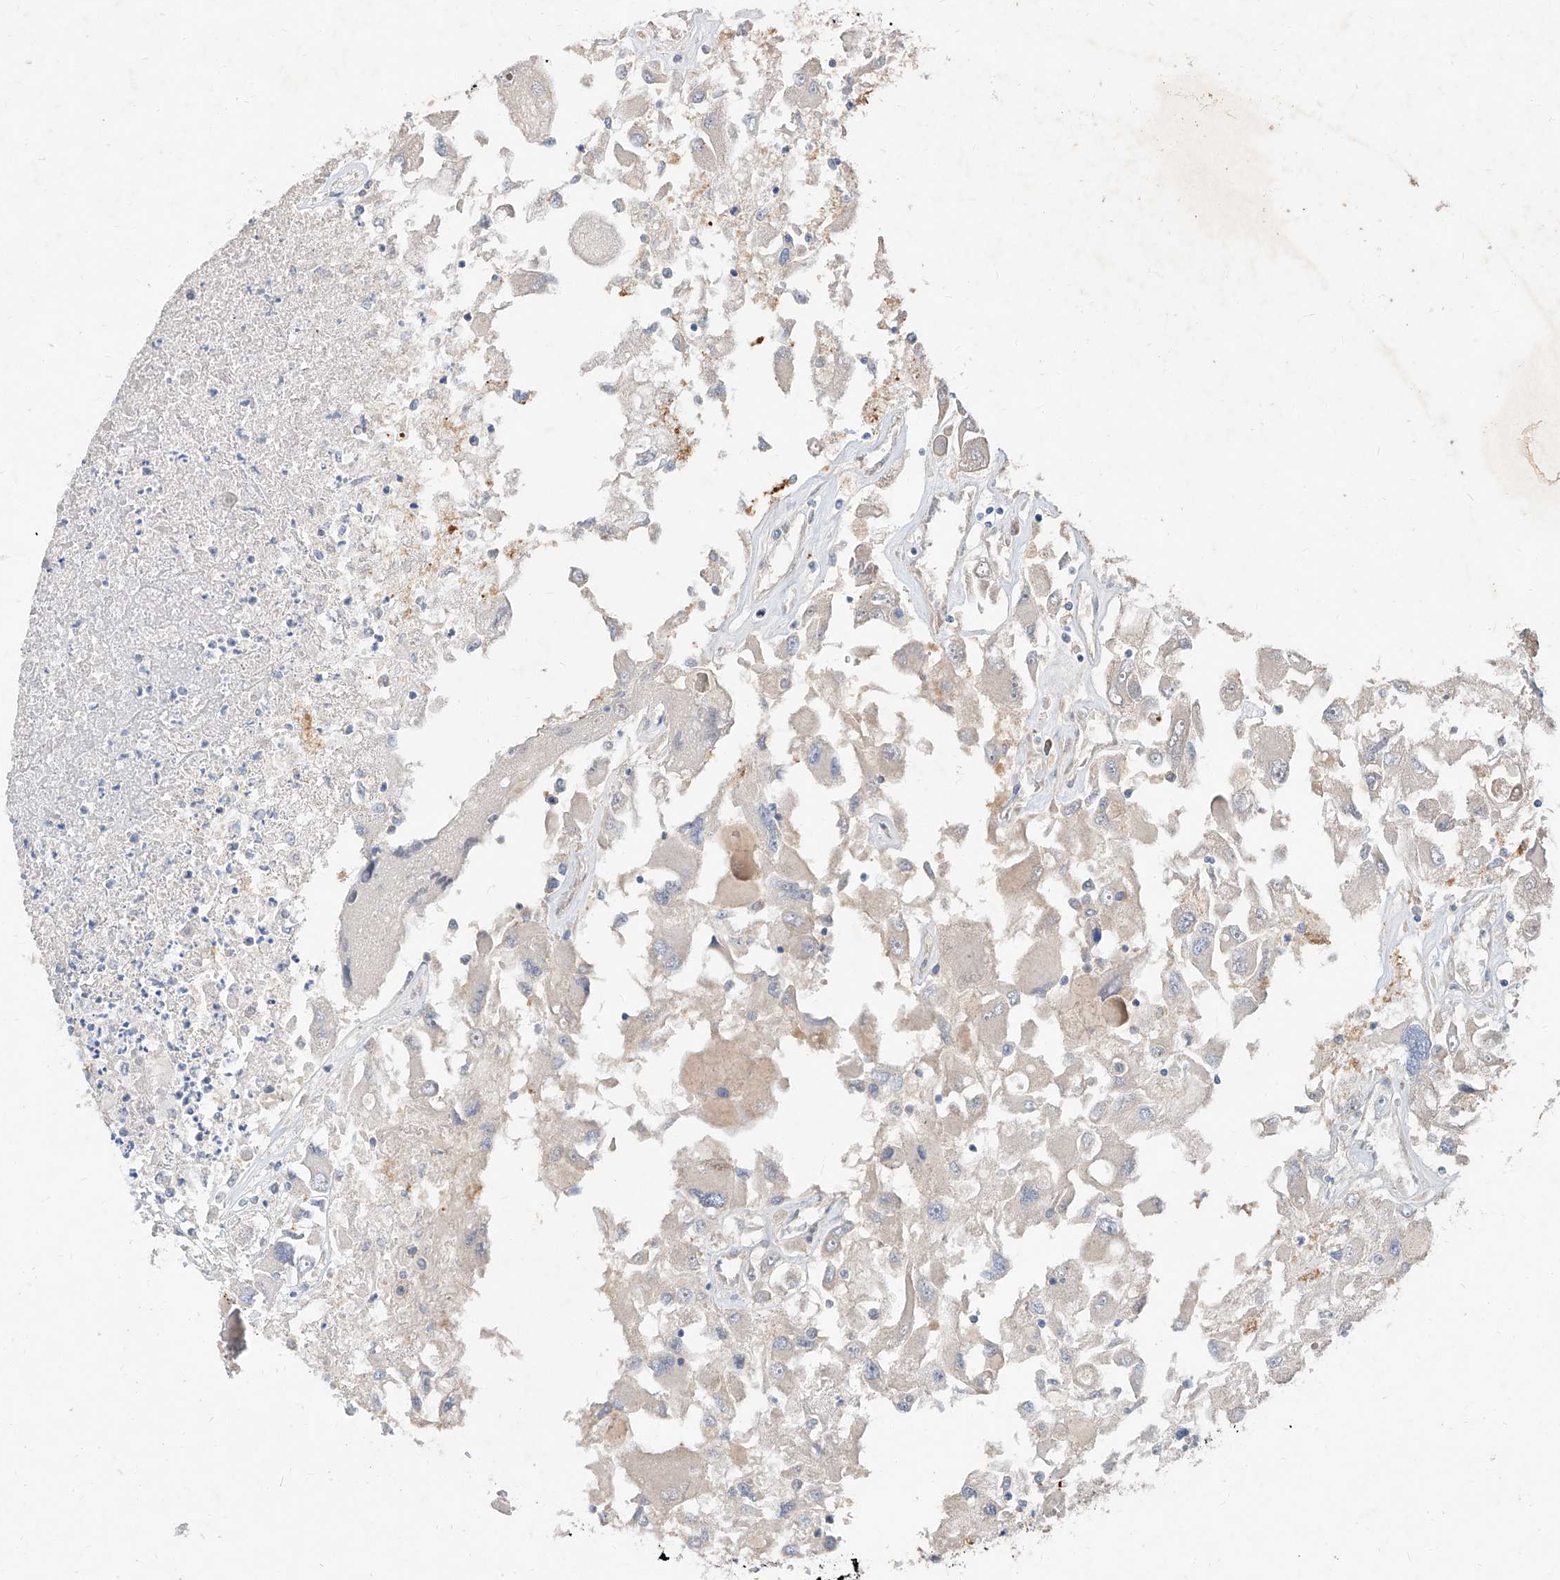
{"staining": {"intensity": "negative", "quantity": "none", "location": "none"}, "tissue": "renal cancer", "cell_type": "Tumor cells", "image_type": "cancer", "snomed": [{"axis": "morphology", "description": "Adenocarcinoma, NOS"}, {"axis": "topography", "description": "Kidney"}], "caption": "An immunohistochemistry (IHC) image of renal adenocarcinoma is shown. There is no staining in tumor cells of renal adenocarcinoma.", "gene": "DIRAS3", "patient": {"sex": "female", "age": 52}}